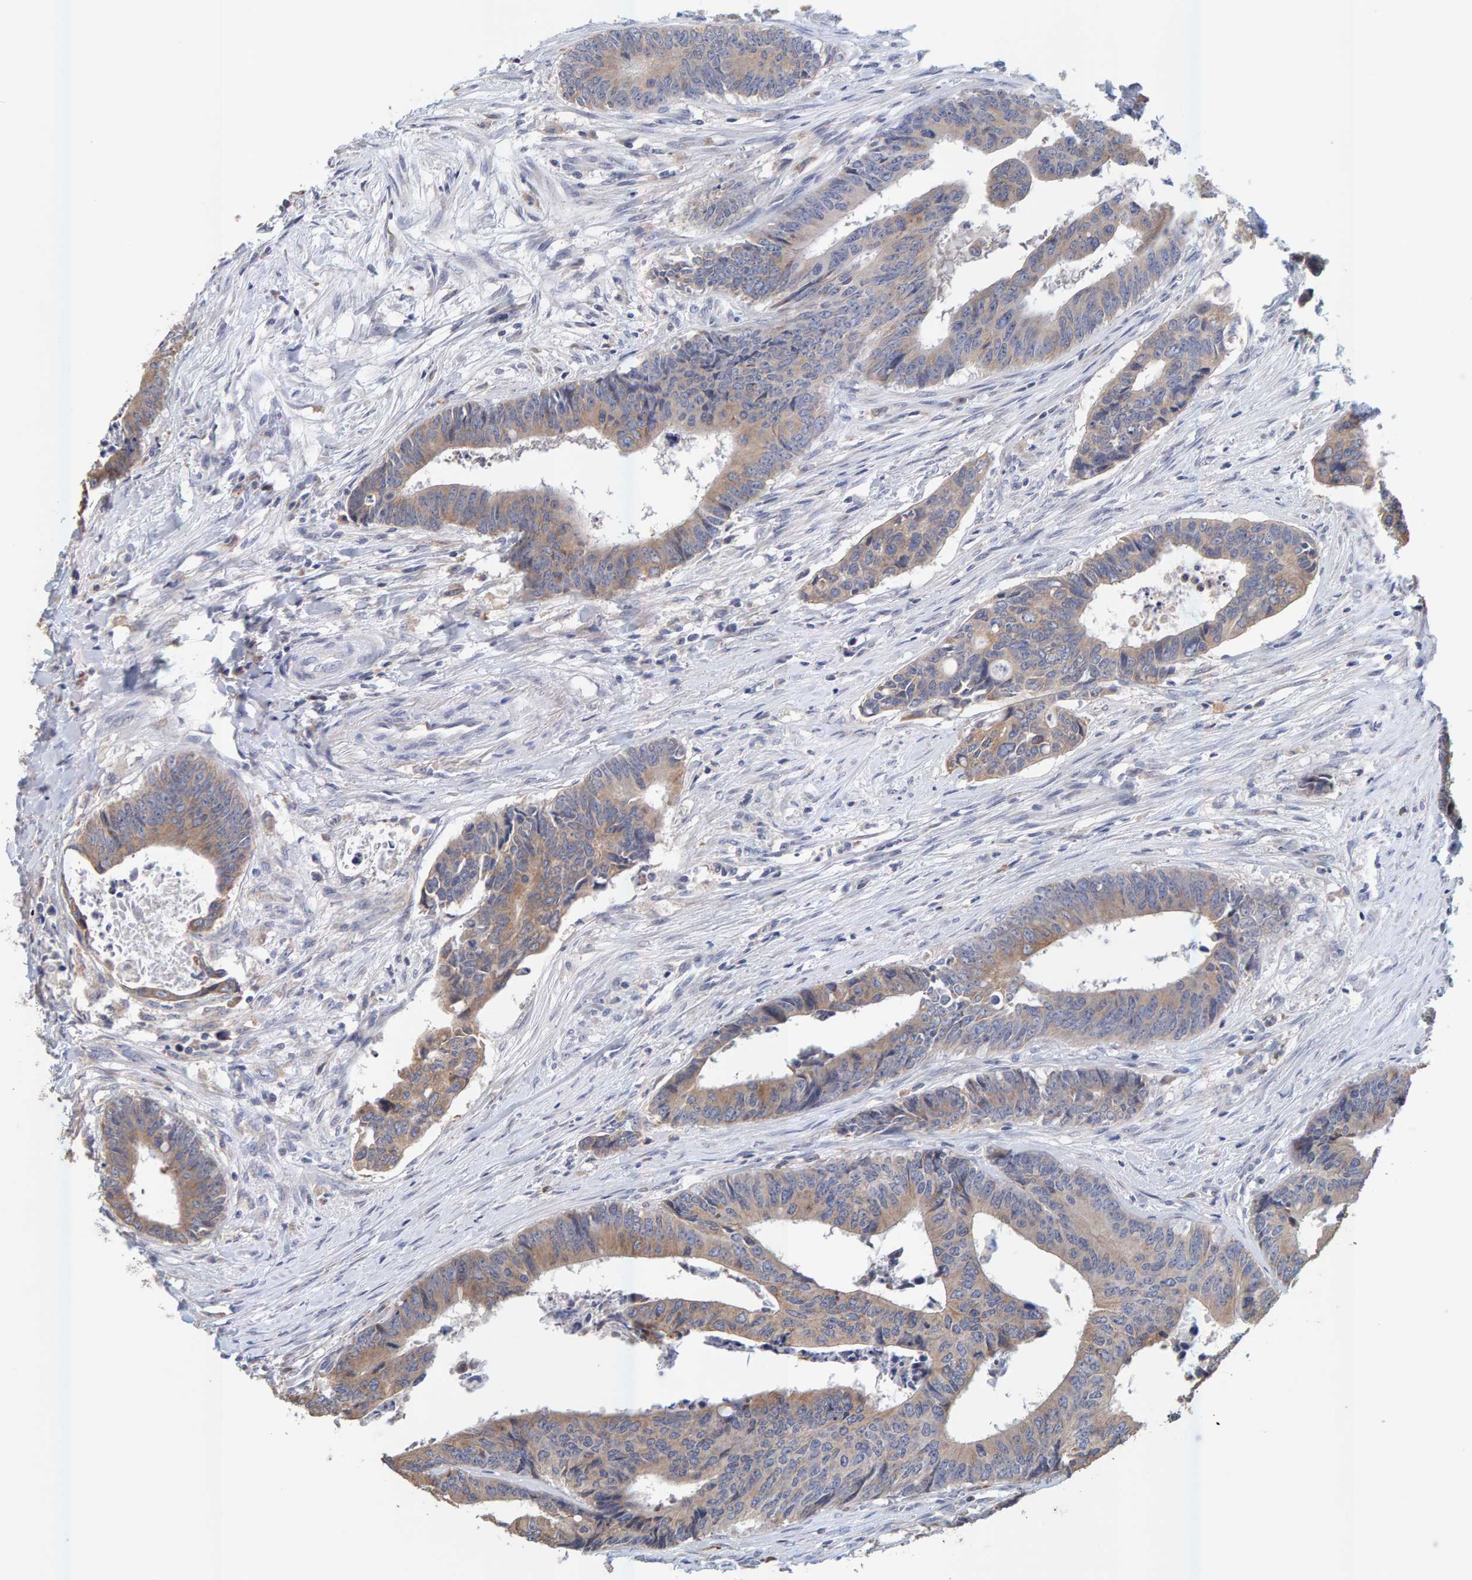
{"staining": {"intensity": "moderate", "quantity": ">75%", "location": "cytoplasmic/membranous"}, "tissue": "colorectal cancer", "cell_type": "Tumor cells", "image_type": "cancer", "snomed": [{"axis": "morphology", "description": "Adenocarcinoma, NOS"}, {"axis": "topography", "description": "Rectum"}], "caption": "Human colorectal adenocarcinoma stained for a protein (brown) reveals moderate cytoplasmic/membranous positive staining in about >75% of tumor cells.", "gene": "SGPL1", "patient": {"sex": "male", "age": 84}}